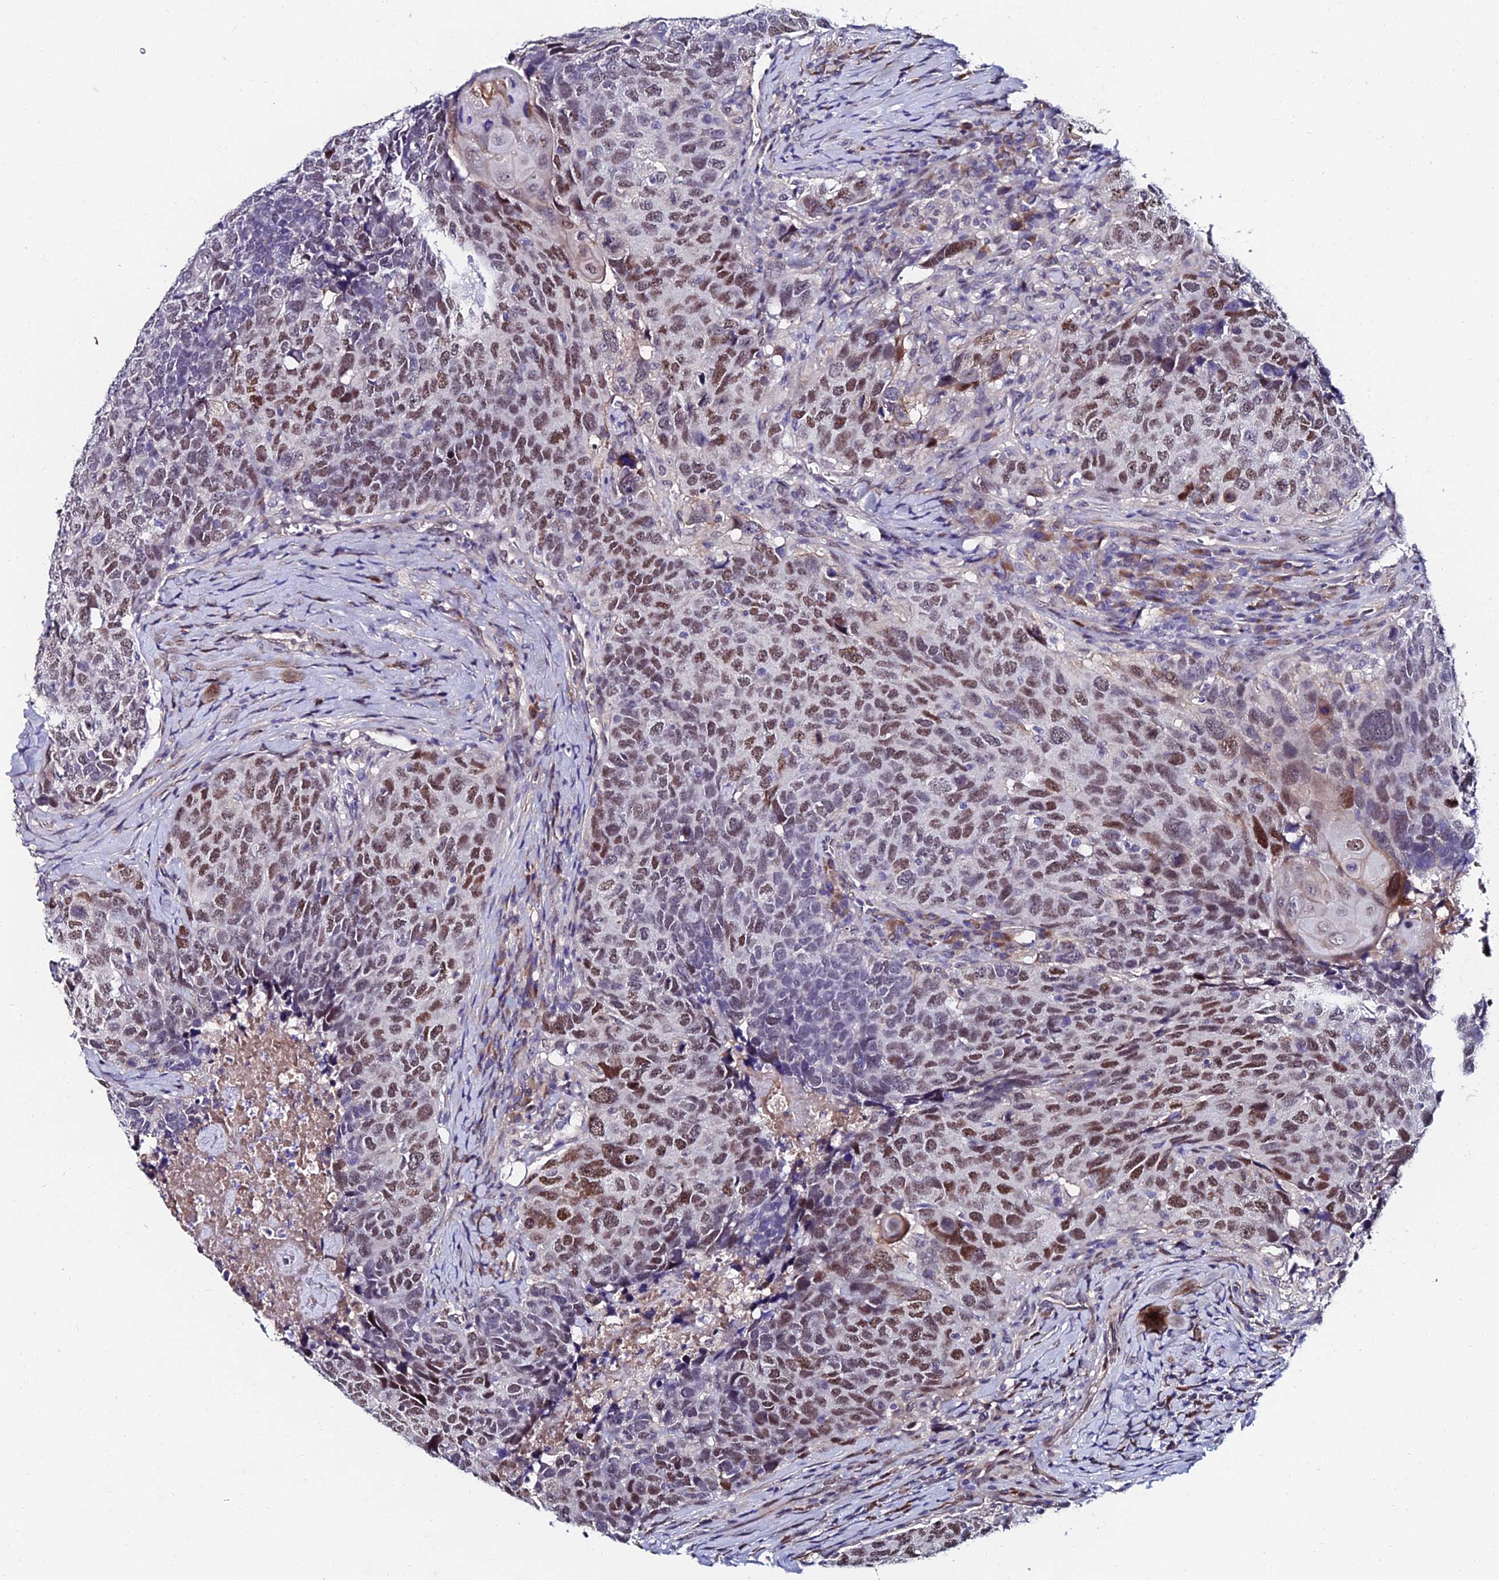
{"staining": {"intensity": "moderate", "quantity": ">75%", "location": "nuclear"}, "tissue": "head and neck cancer", "cell_type": "Tumor cells", "image_type": "cancer", "snomed": [{"axis": "morphology", "description": "Squamous cell carcinoma, NOS"}, {"axis": "topography", "description": "Head-Neck"}], "caption": "Head and neck squamous cell carcinoma was stained to show a protein in brown. There is medium levels of moderate nuclear positivity in approximately >75% of tumor cells.", "gene": "TRIM24", "patient": {"sex": "male", "age": 66}}